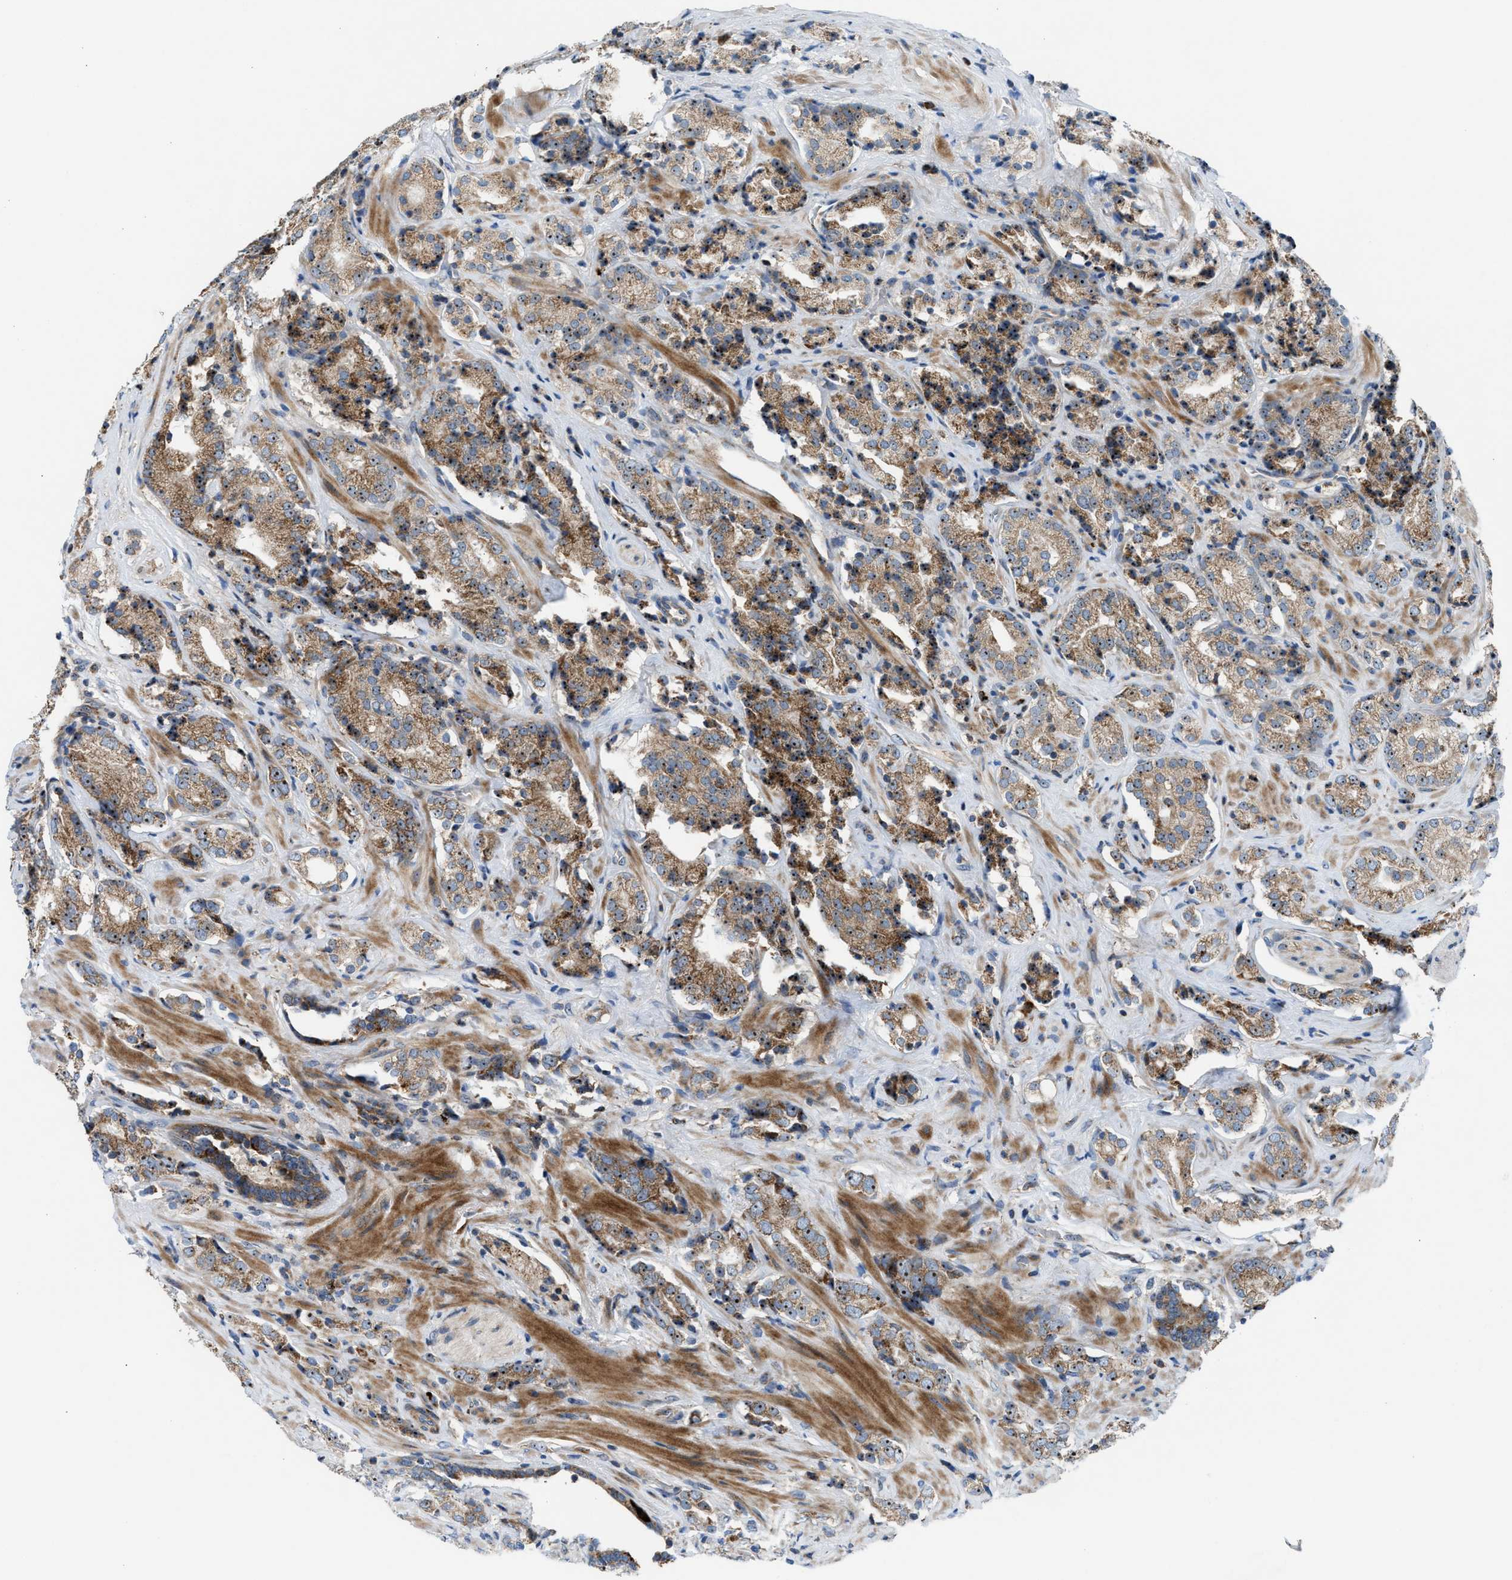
{"staining": {"intensity": "moderate", "quantity": ">75%", "location": "cytoplasmic/membranous,nuclear"}, "tissue": "prostate cancer", "cell_type": "Tumor cells", "image_type": "cancer", "snomed": [{"axis": "morphology", "description": "Adenocarcinoma, High grade"}, {"axis": "topography", "description": "Prostate"}], "caption": "High-grade adenocarcinoma (prostate) stained with a protein marker exhibits moderate staining in tumor cells.", "gene": "TPH1", "patient": {"sex": "male", "age": 71}}